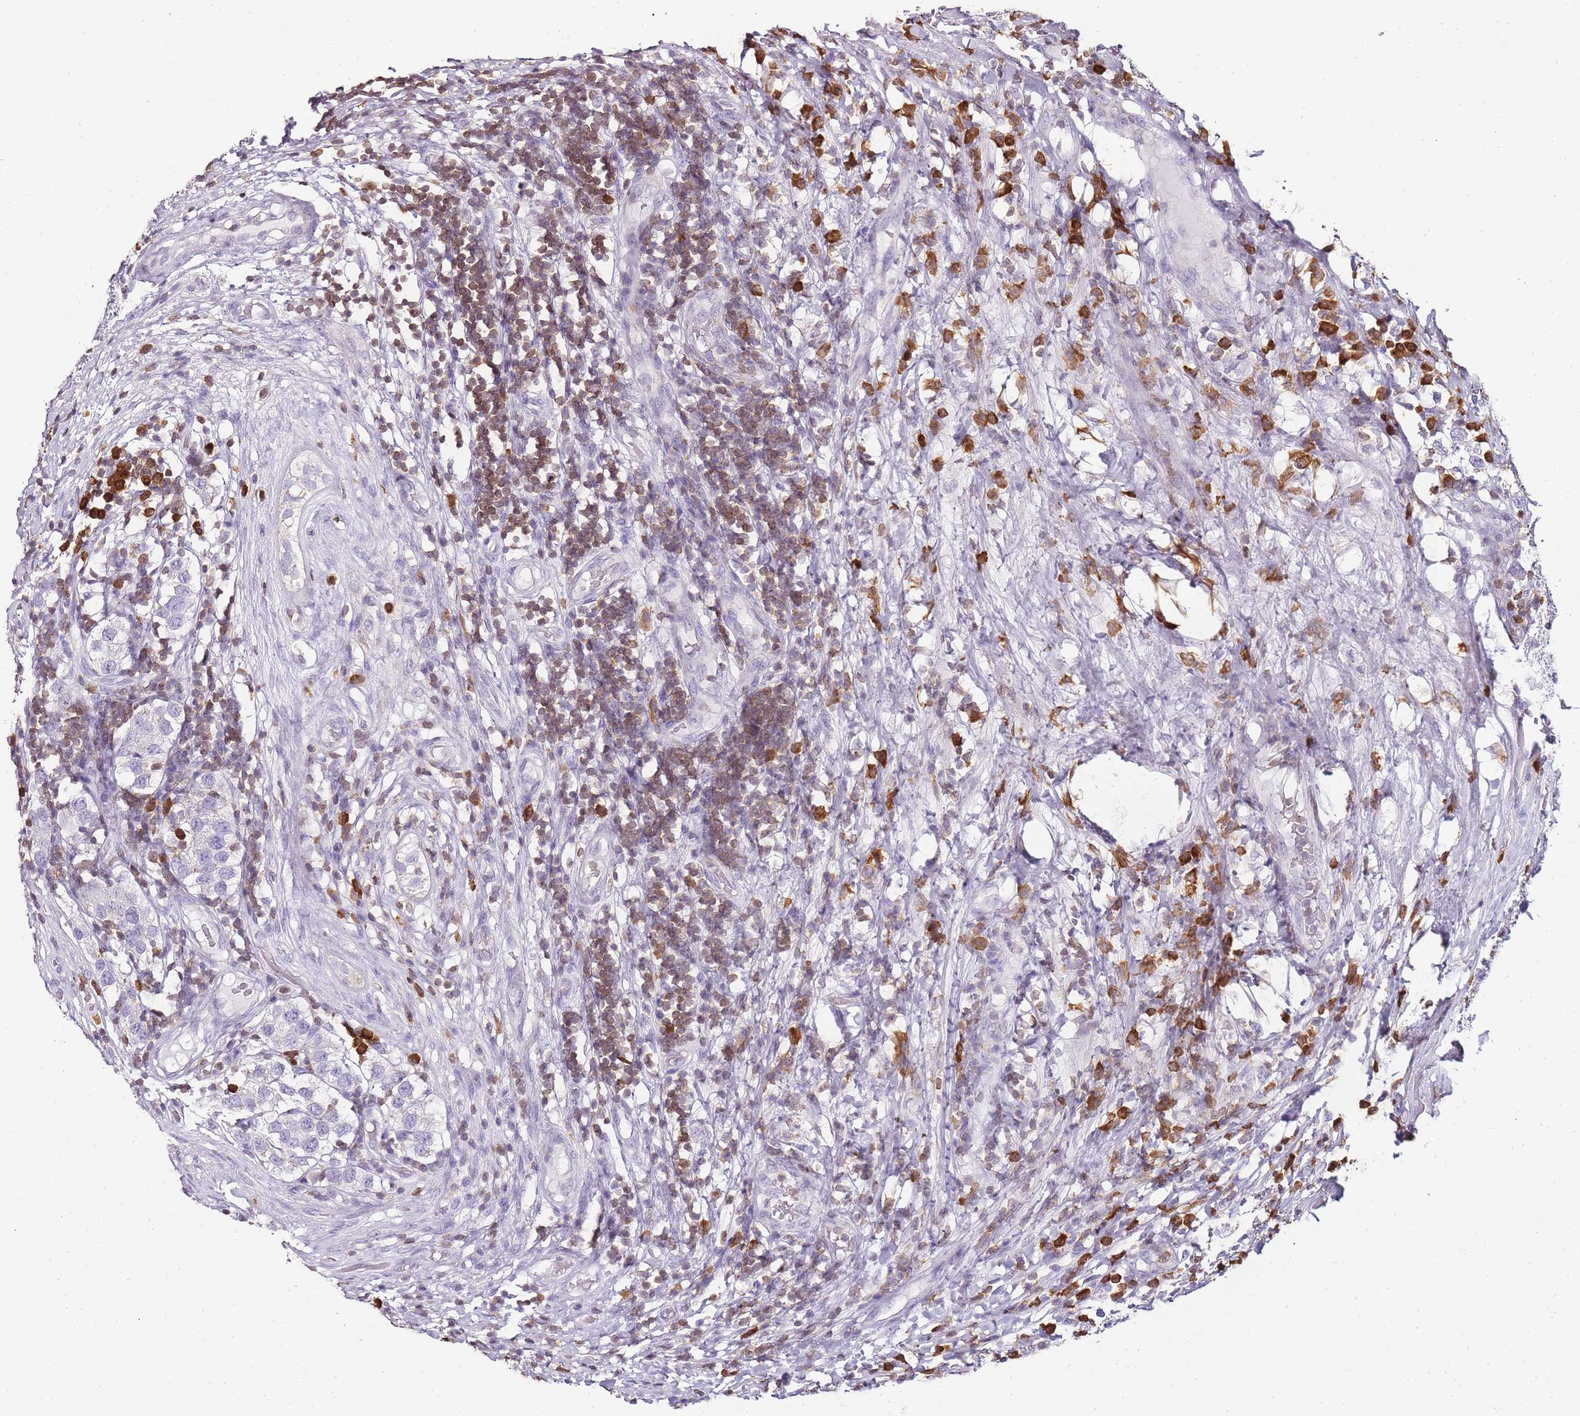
{"staining": {"intensity": "negative", "quantity": "none", "location": "none"}, "tissue": "testis cancer", "cell_type": "Tumor cells", "image_type": "cancer", "snomed": [{"axis": "morphology", "description": "Seminoma, NOS"}, {"axis": "topography", "description": "Testis"}], "caption": "Testis seminoma was stained to show a protein in brown. There is no significant staining in tumor cells.", "gene": "ZBP1", "patient": {"sex": "male", "age": 34}}